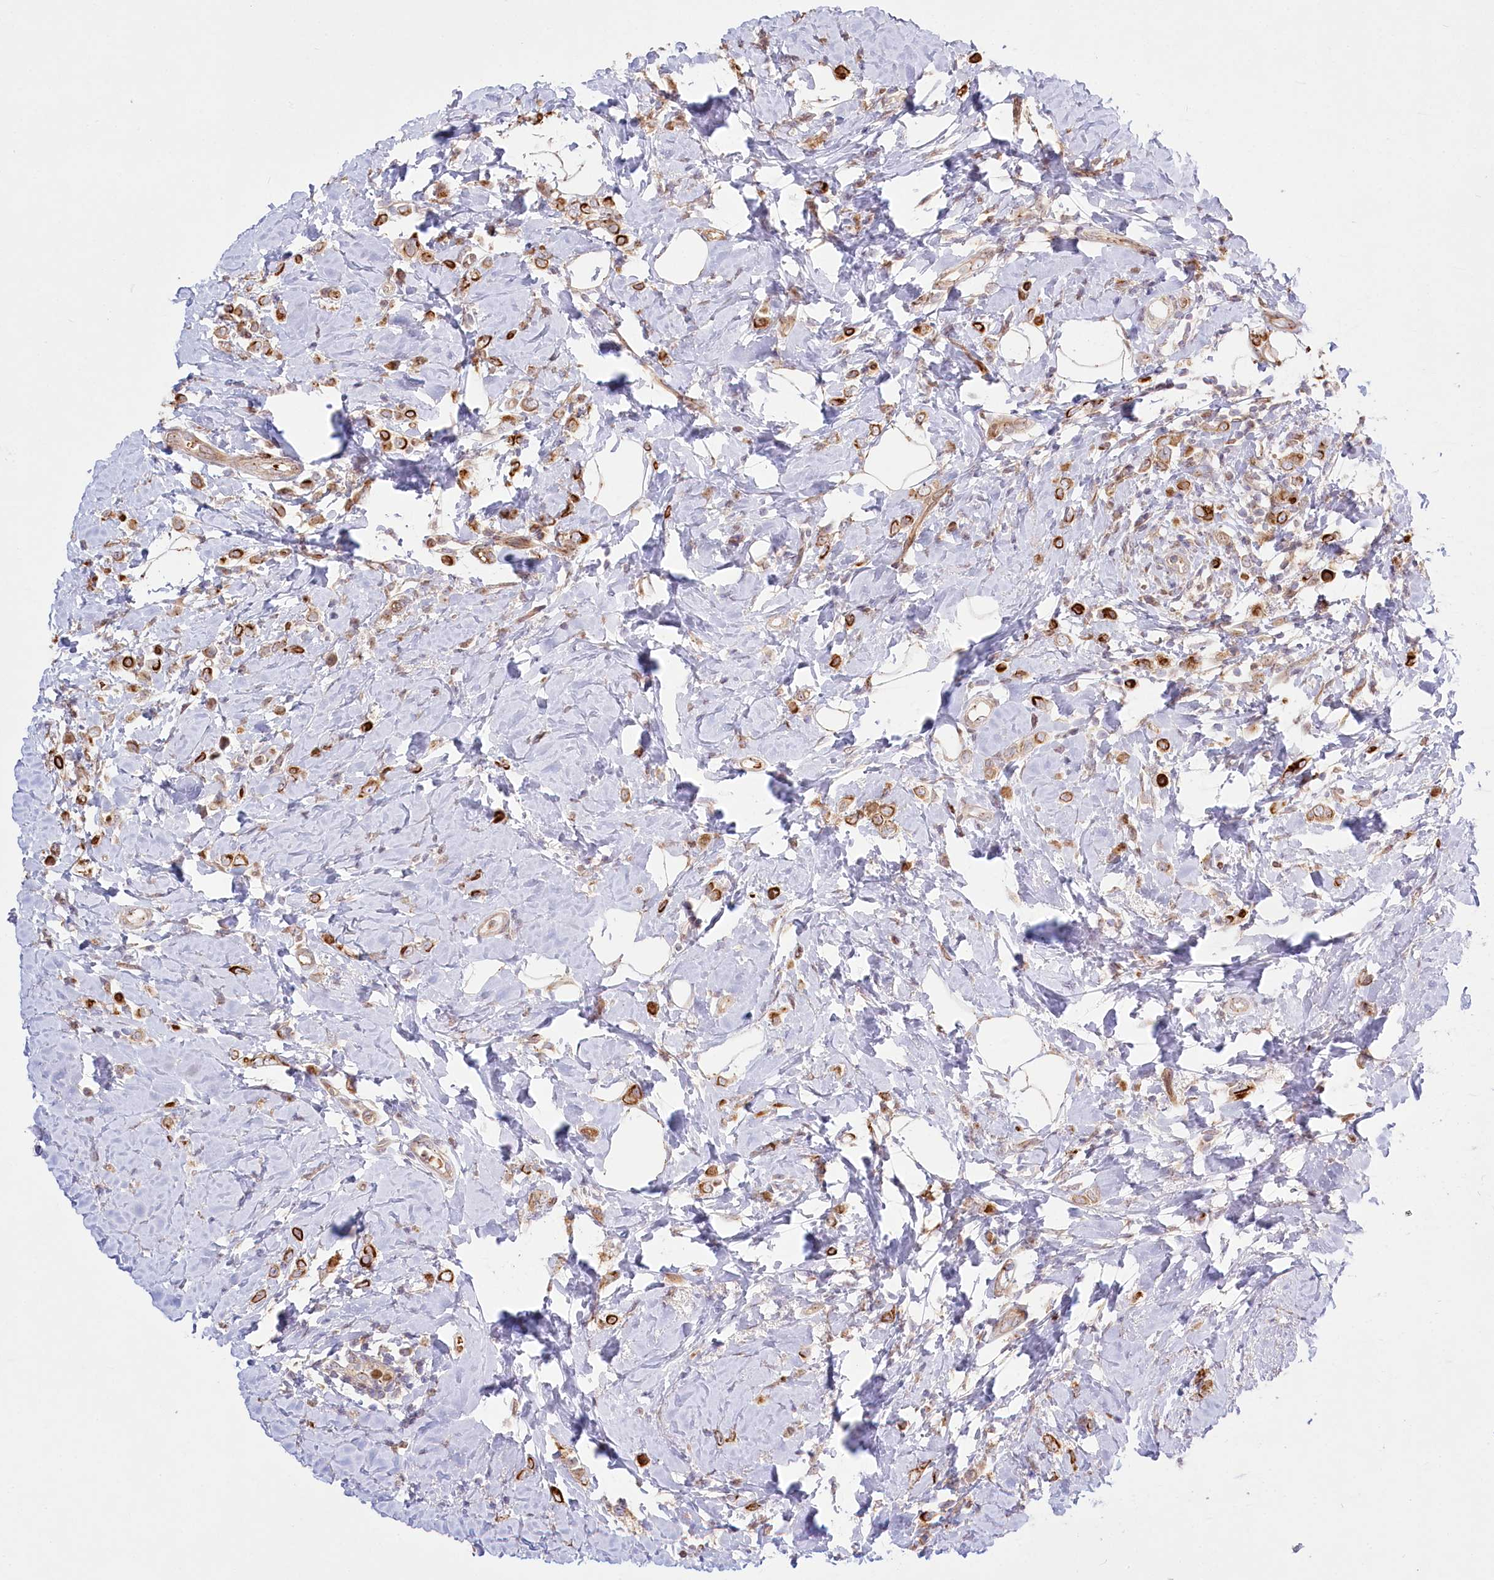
{"staining": {"intensity": "moderate", "quantity": ">75%", "location": "cytoplasmic/membranous"}, "tissue": "breast cancer", "cell_type": "Tumor cells", "image_type": "cancer", "snomed": [{"axis": "morphology", "description": "Lobular carcinoma"}, {"axis": "topography", "description": "Breast"}], "caption": "An immunohistochemistry (IHC) image of tumor tissue is shown. Protein staining in brown shows moderate cytoplasmic/membranous positivity in lobular carcinoma (breast) within tumor cells.", "gene": "COMMD3", "patient": {"sex": "female", "age": 47}}